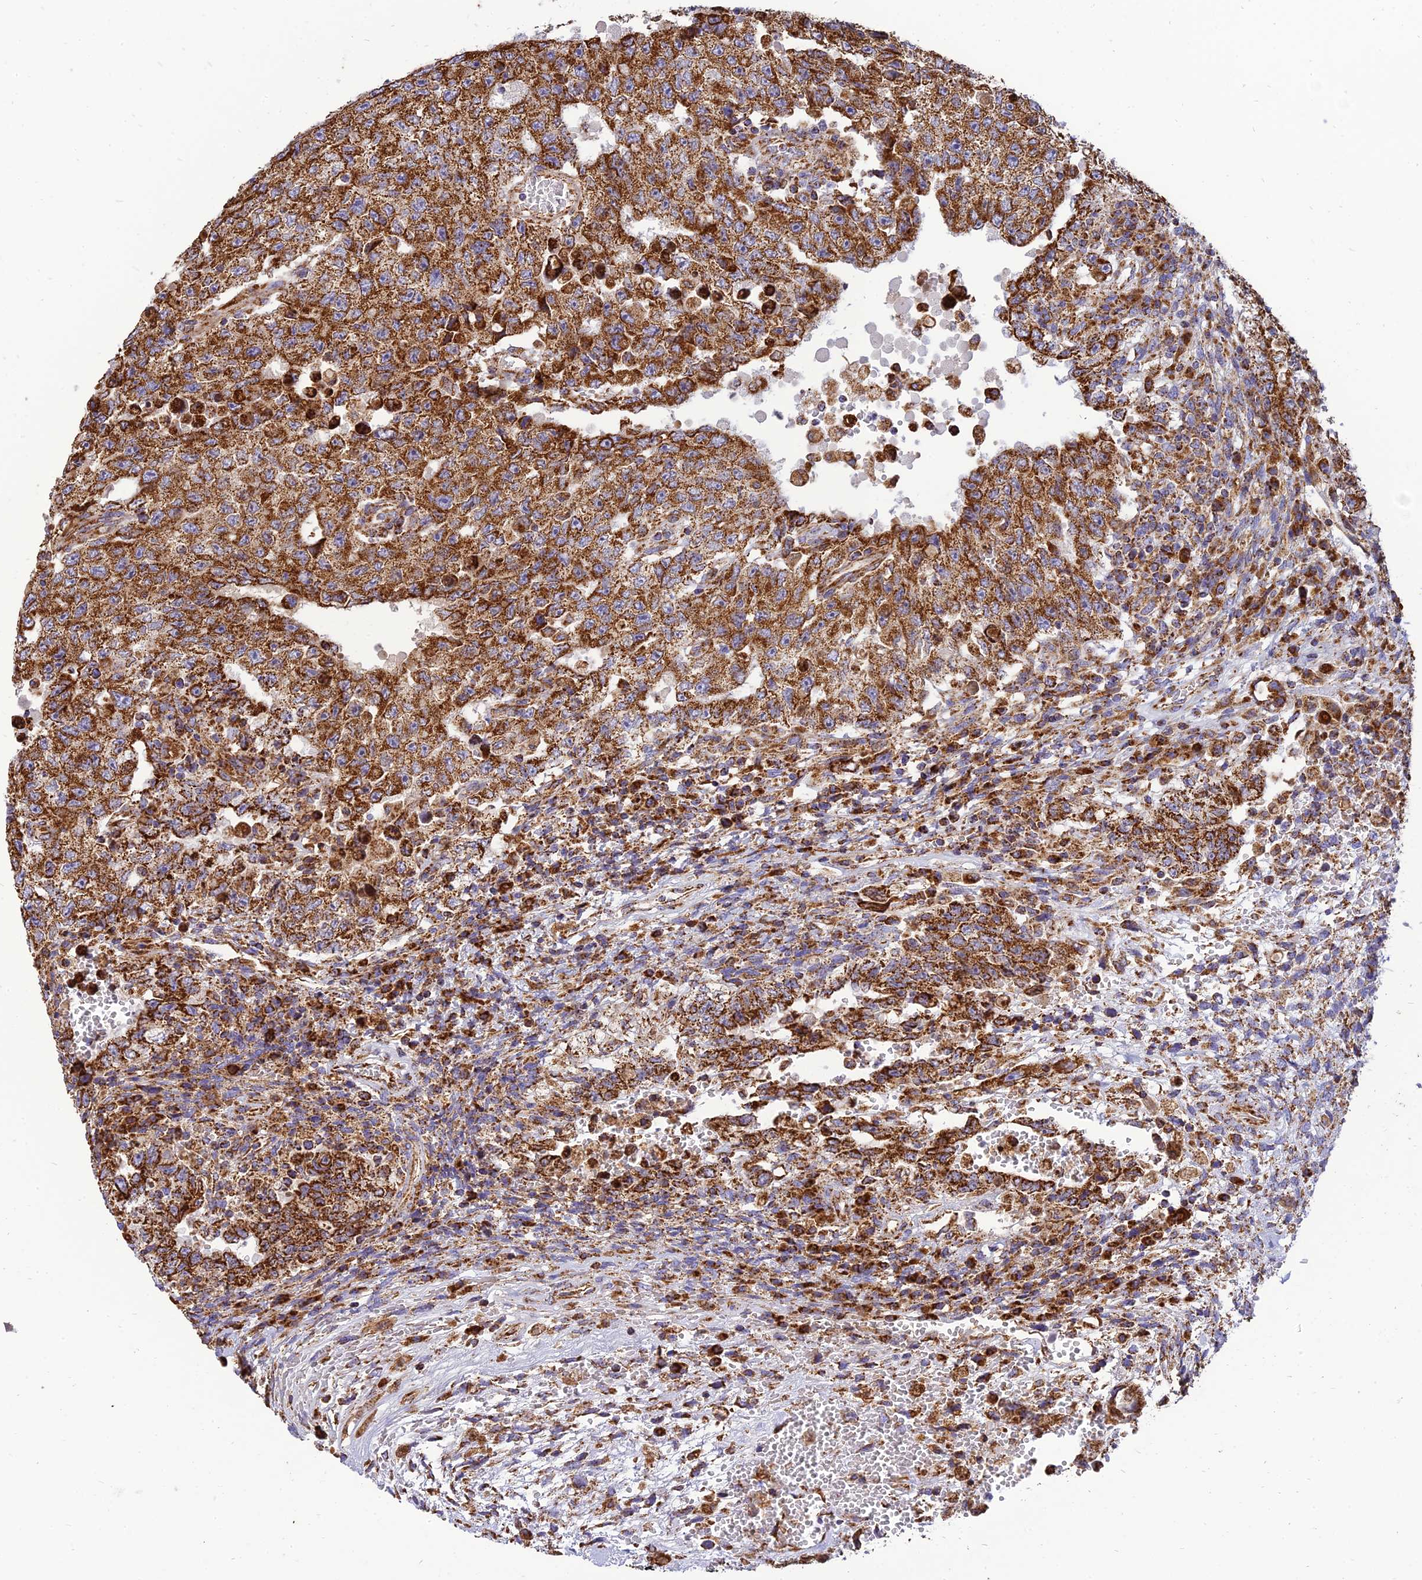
{"staining": {"intensity": "strong", "quantity": ">75%", "location": "cytoplasmic/membranous"}, "tissue": "testis cancer", "cell_type": "Tumor cells", "image_type": "cancer", "snomed": [{"axis": "morphology", "description": "Carcinoma, Embryonal, NOS"}, {"axis": "topography", "description": "Testis"}], "caption": "Brown immunohistochemical staining in human testis embryonal carcinoma reveals strong cytoplasmic/membranous staining in approximately >75% of tumor cells.", "gene": "THUMPD2", "patient": {"sex": "male", "age": 26}}